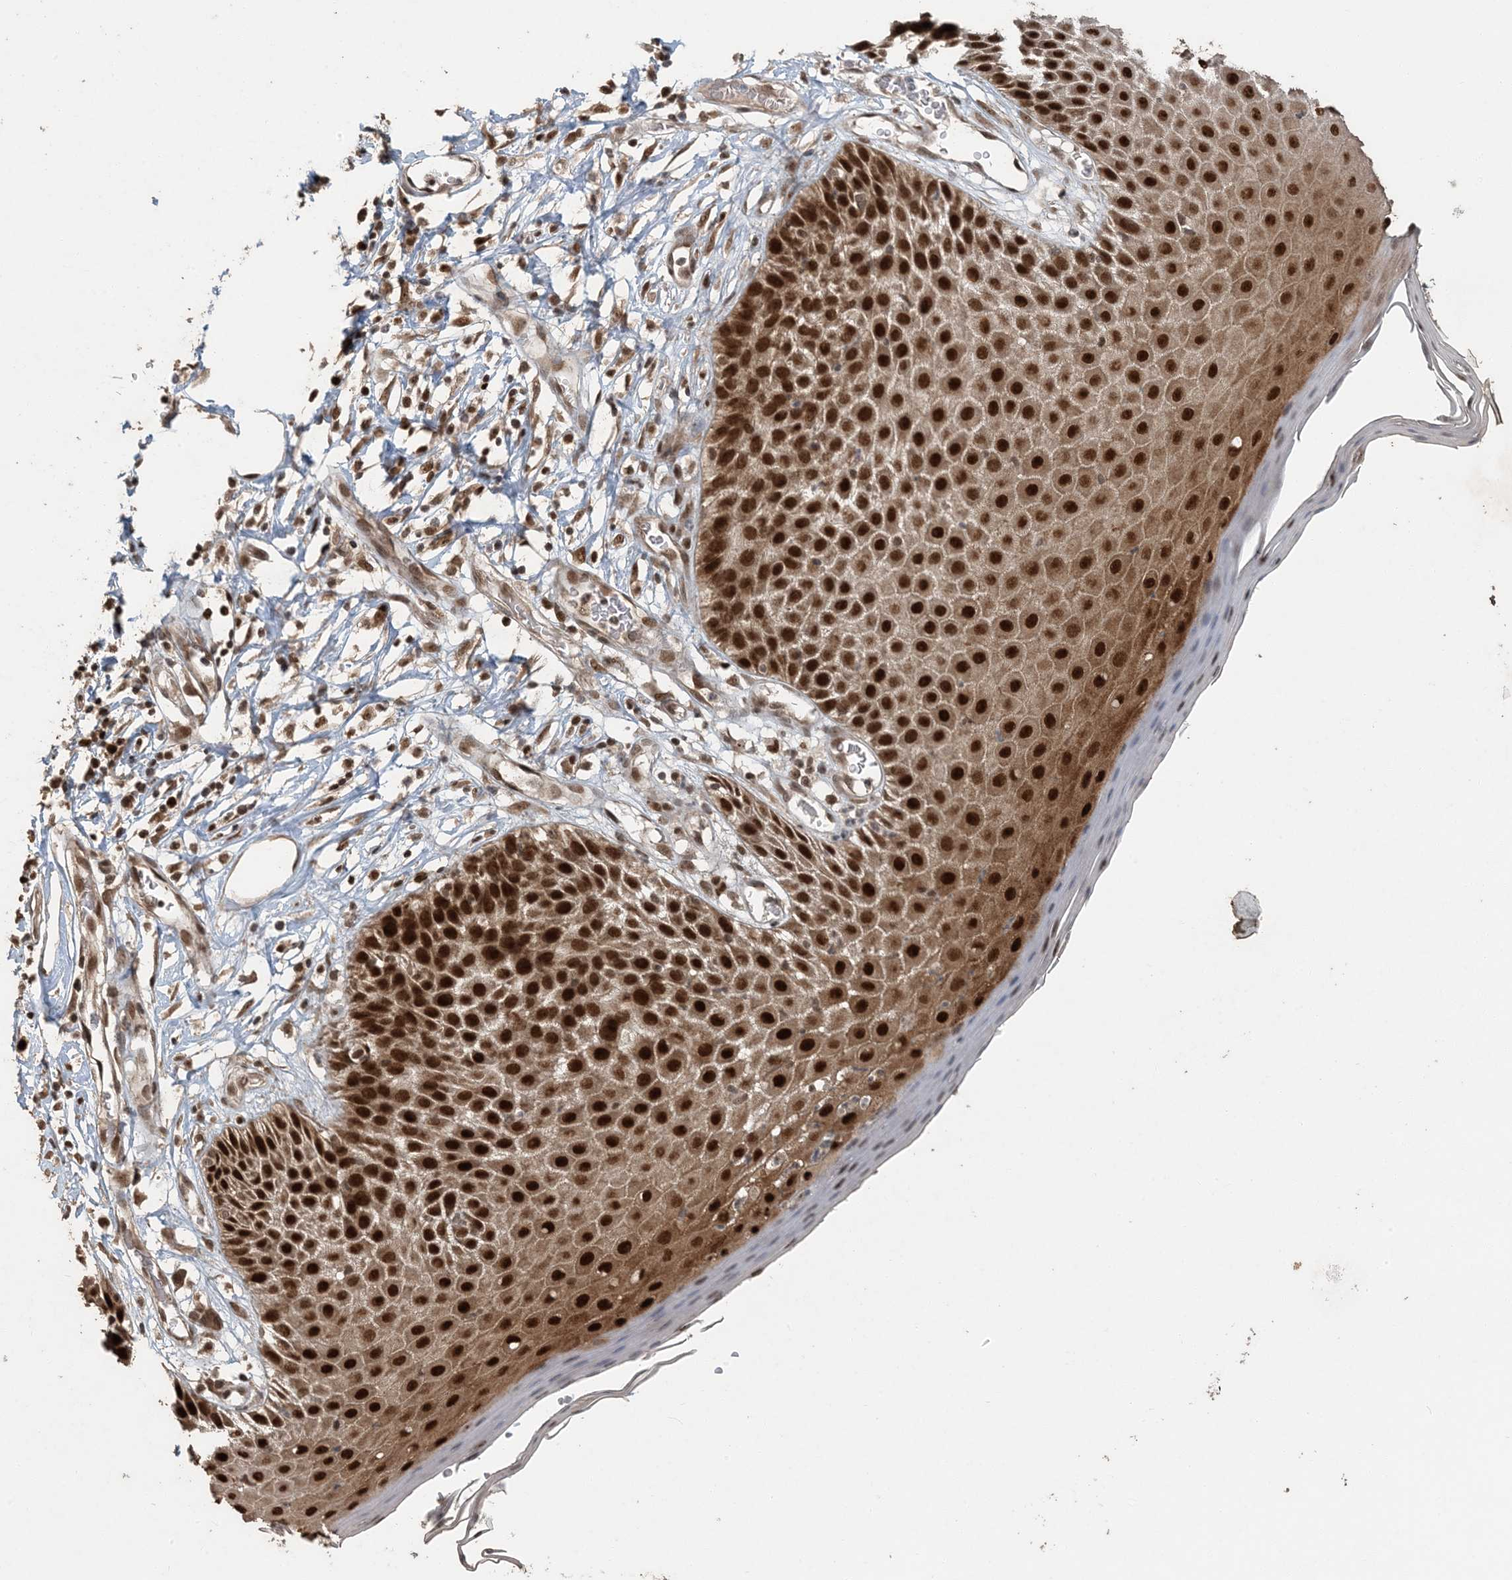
{"staining": {"intensity": "strong", "quantity": ">75%", "location": "cytoplasmic/membranous,nuclear"}, "tissue": "skin", "cell_type": "Epidermal cells", "image_type": "normal", "snomed": [{"axis": "morphology", "description": "Normal tissue, NOS"}, {"axis": "topography", "description": "Vulva"}], "caption": "Skin stained with a protein marker displays strong staining in epidermal cells.", "gene": "ATP13A2", "patient": {"sex": "female", "age": 68}}